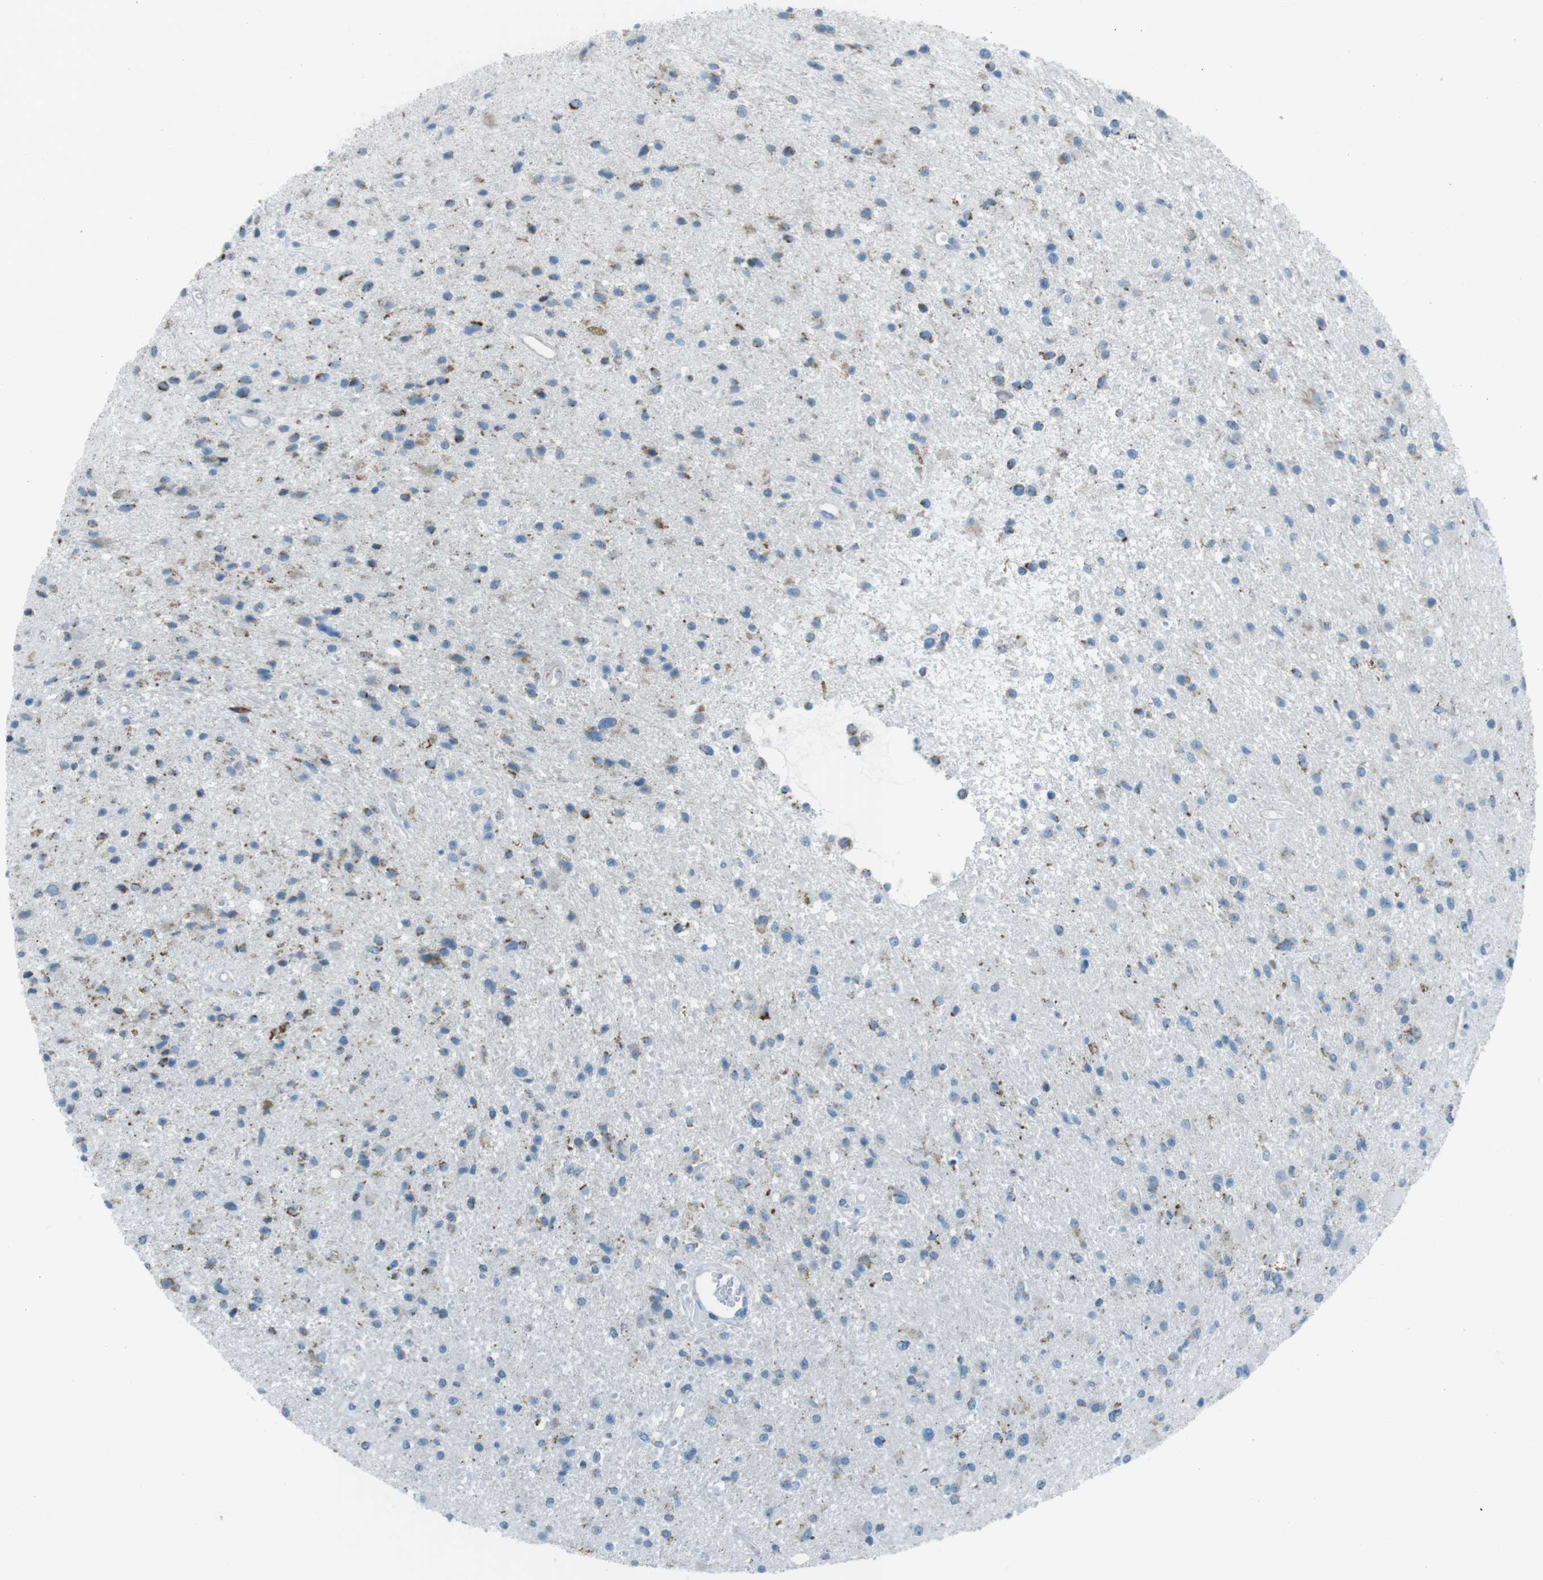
{"staining": {"intensity": "weak", "quantity": "25%-75%", "location": "cytoplasmic/membranous"}, "tissue": "glioma", "cell_type": "Tumor cells", "image_type": "cancer", "snomed": [{"axis": "morphology", "description": "Glioma, malignant, High grade"}, {"axis": "topography", "description": "Brain"}], "caption": "The micrograph reveals immunohistochemical staining of glioma. There is weak cytoplasmic/membranous expression is identified in approximately 25%-75% of tumor cells. Immunohistochemistry stains the protein in brown and the nuclei are stained blue.", "gene": "DNAJA3", "patient": {"sex": "male", "age": 33}}